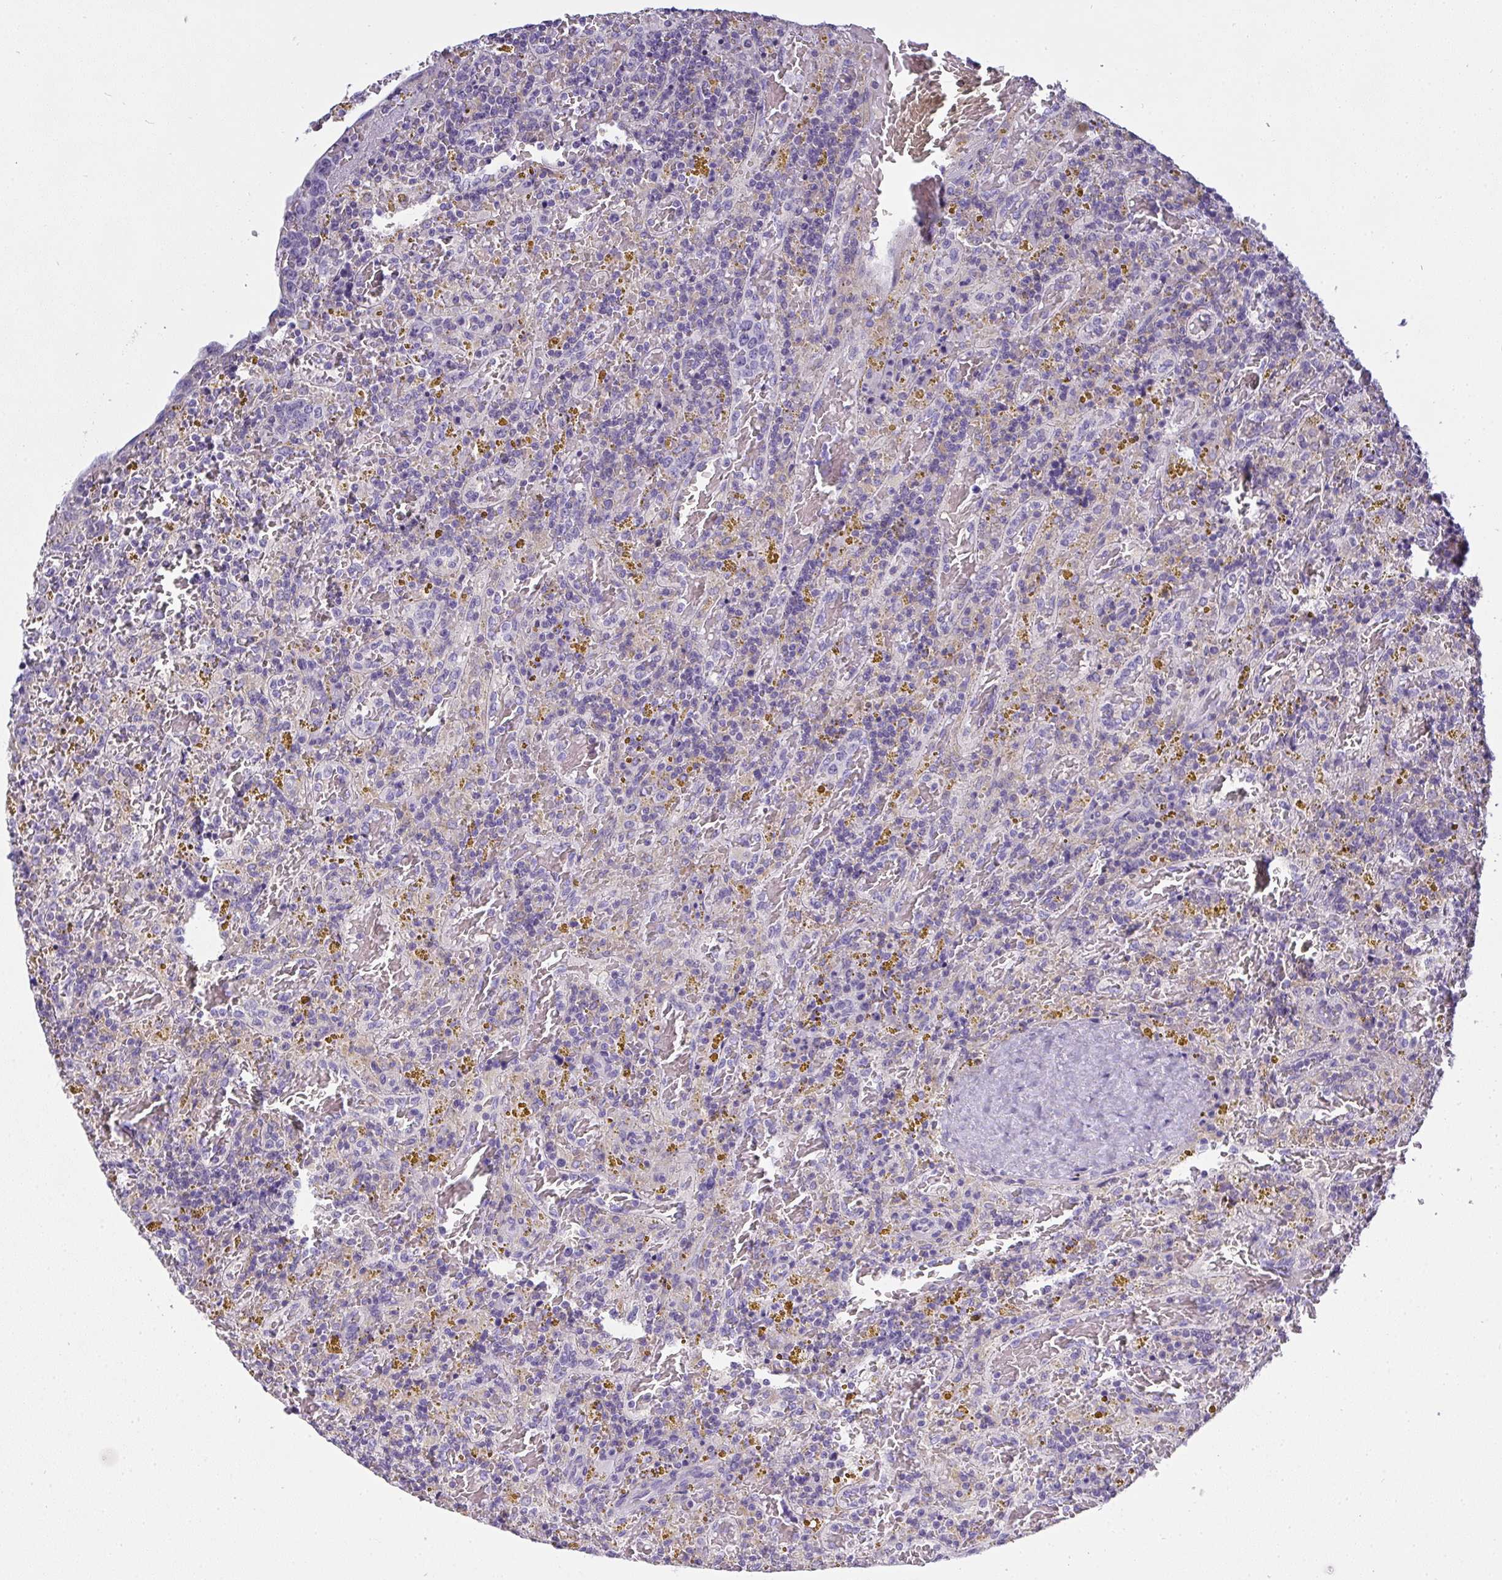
{"staining": {"intensity": "negative", "quantity": "none", "location": "none"}, "tissue": "lymphoma", "cell_type": "Tumor cells", "image_type": "cancer", "snomed": [{"axis": "morphology", "description": "Malignant lymphoma, non-Hodgkin's type, Low grade"}, {"axis": "topography", "description": "Spleen"}], "caption": "Tumor cells show no significant staining in malignant lymphoma, non-Hodgkin's type (low-grade).", "gene": "GSDMB", "patient": {"sex": "female", "age": 65}}